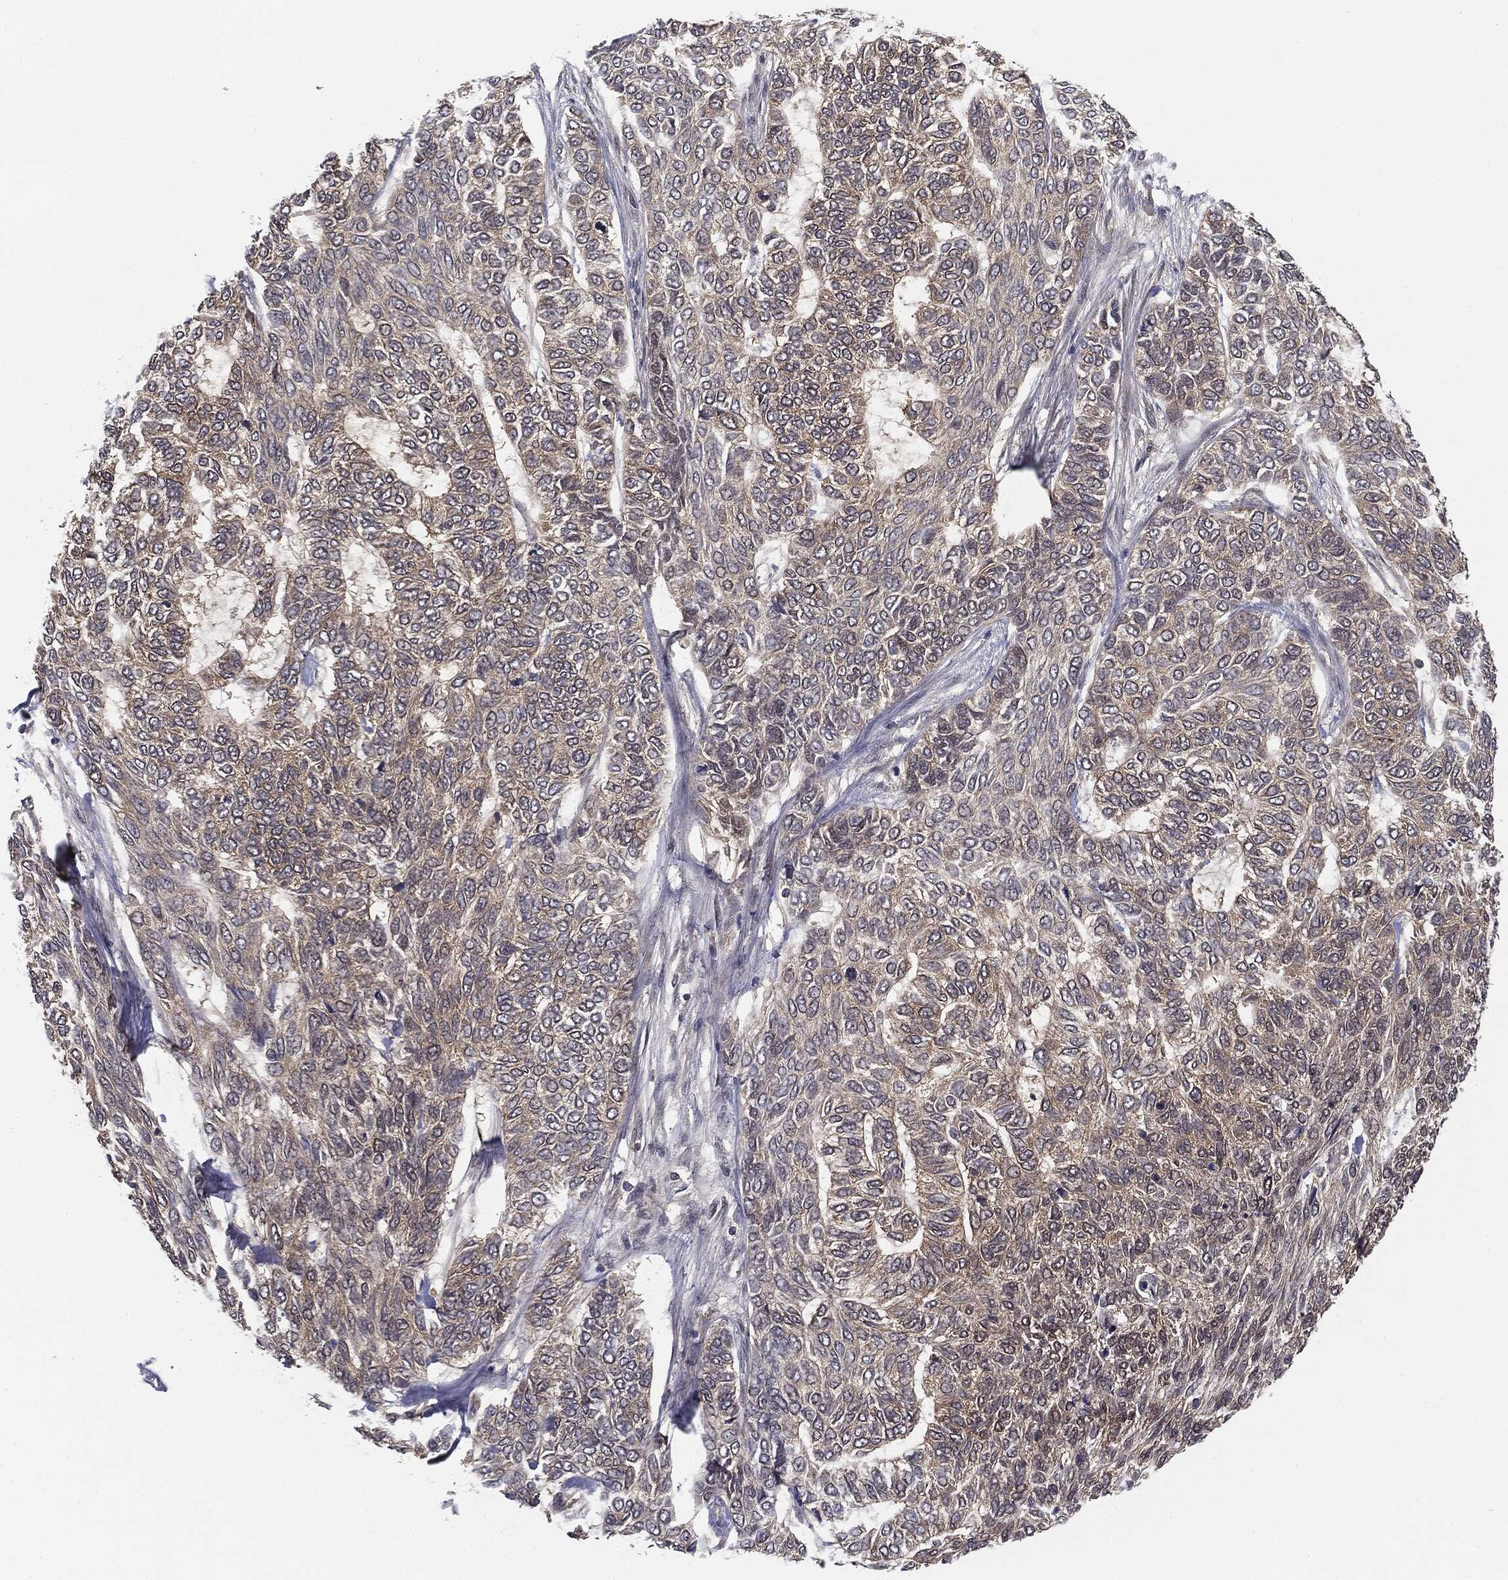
{"staining": {"intensity": "negative", "quantity": "none", "location": "none"}, "tissue": "skin cancer", "cell_type": "Tumor cells", "image_type": "cancer", "snomed": [{"axis": "morphology", "description": "Basal cell carcinoma"}, {"axis": "topography", "description": "Skin"}], "caption": "Immunohistochemistry photomicrograph of neoplastic tissue: skin cancer (basal cell carcinoma) stained with DAB (3,3'-diaminobenzidine) displays no significant protein expression in tumor cells. The staining is performed using DAB brown chromogen with nuclei counter-stained in using hematoxylin.", "gene": "KRT7", "patient": {"sex": "female", "age": 65}}